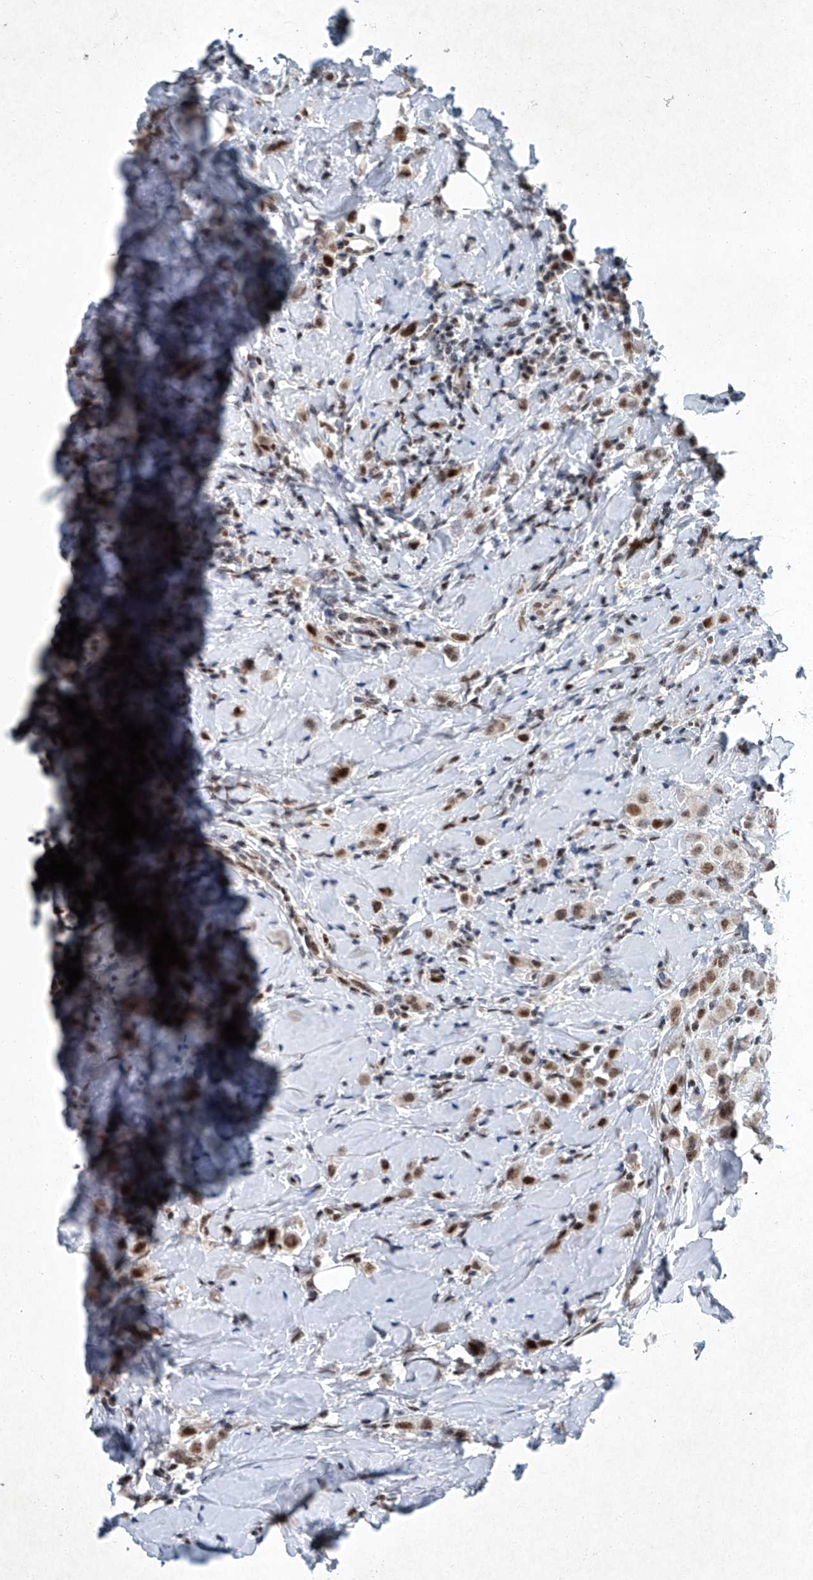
{"staining": {"intensity": "moderate", "quantity": ">75%", "location": "nuclear"}, "tissue": "breast cancer", "cell_type": "Tumor cells", "image_type": "cancer", "snomed": [{"axis": "morphology", "description": "Lobular carcinoma"}, {"axis": "topography", "description": "Breast"}], "caption": "Tumor cells reveal medium levels of moderate nuclear expression in about >75% of cells in breast lobular carcinoma.", "gene": "TFDP1", "patient": {"sex": "female", "age": 47}}